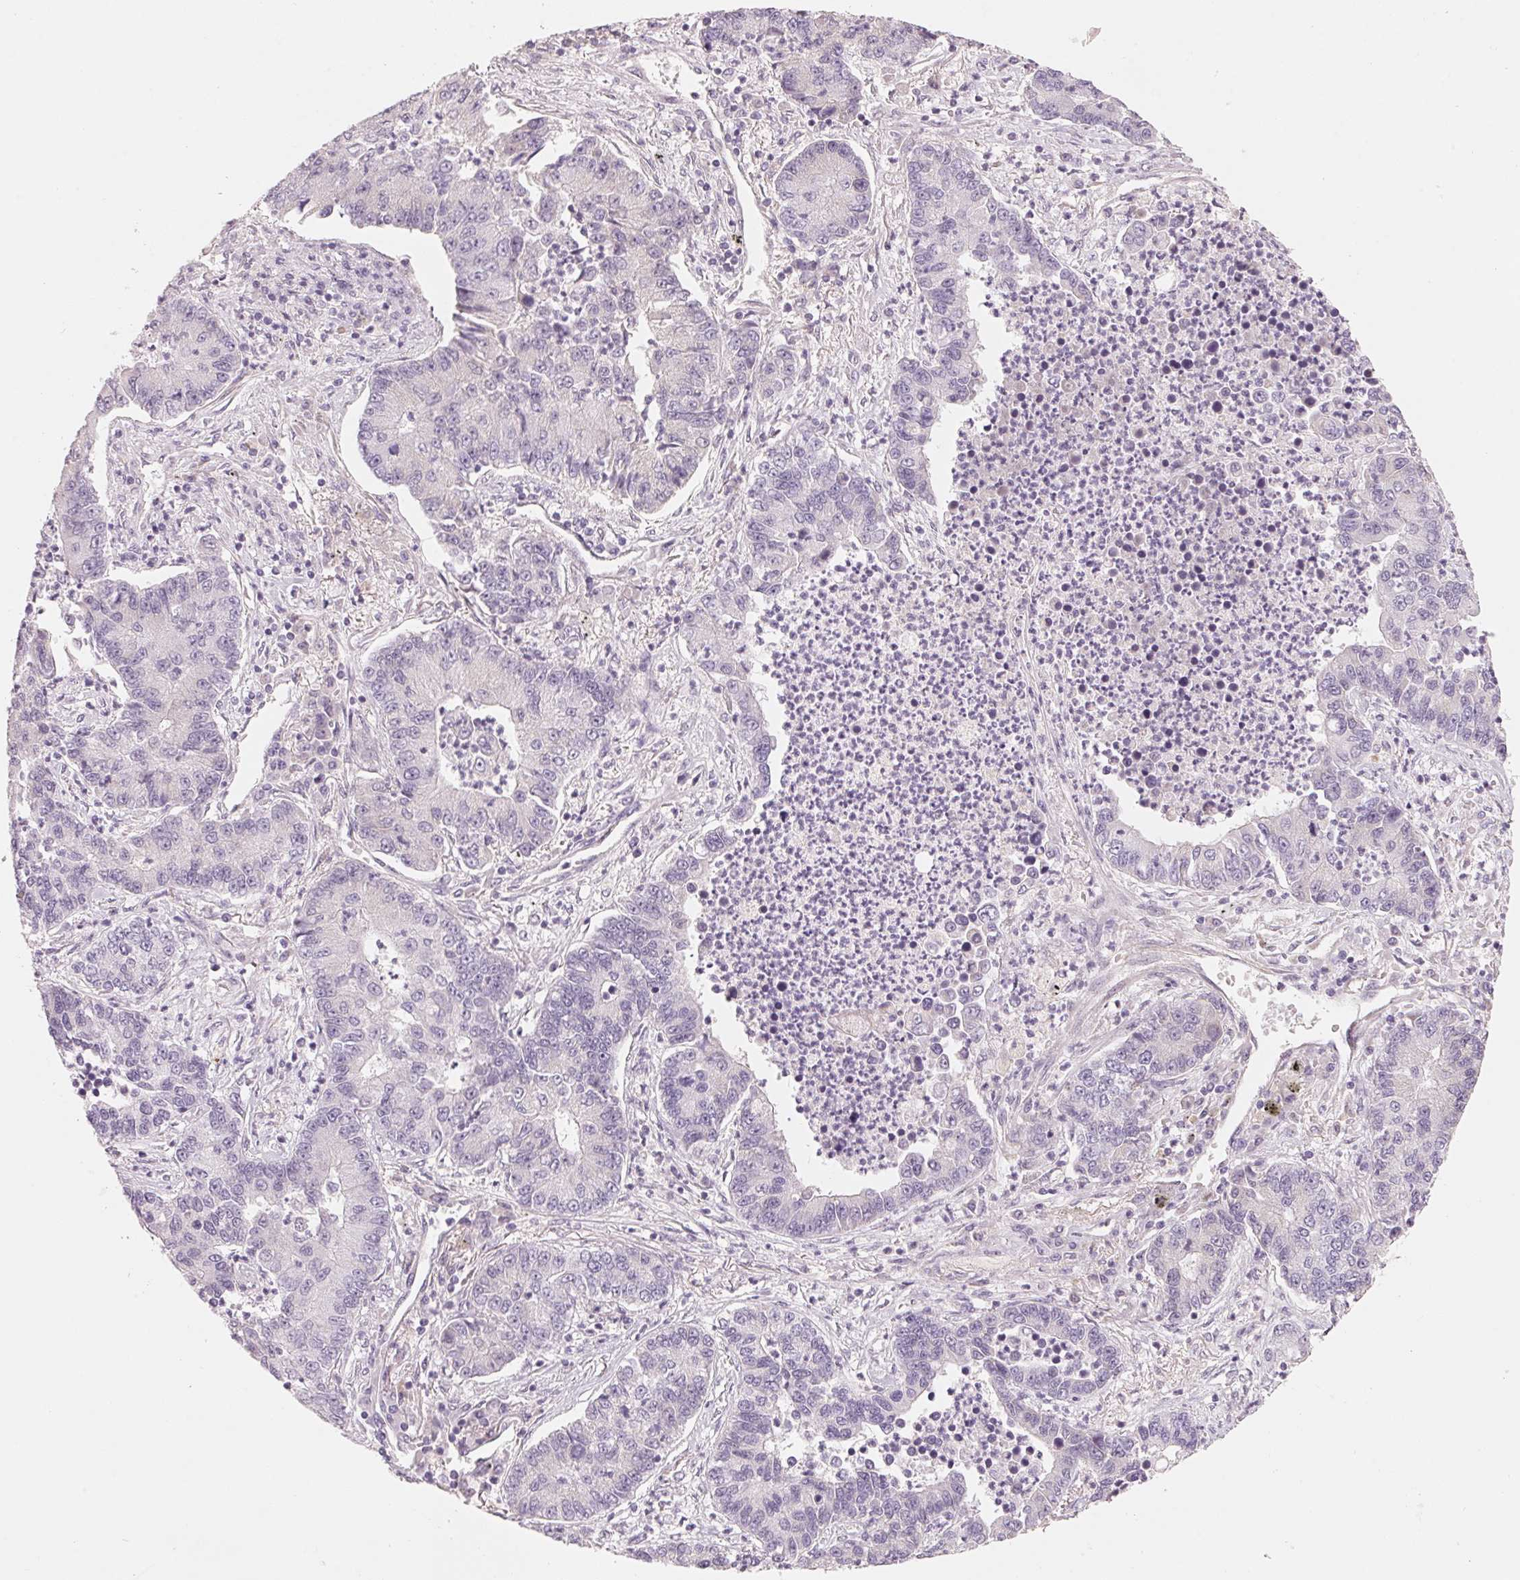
{"staining": {"intensity": "negative", "quantity": "none", "location": "none"}, "tissue": "lung cancer", "cell_type": "Tumor cells", "image_type": "cancer", "snomed": [{"axis": "morphology", "description": "Adenocarcinoma, NOS"}, {"axis": "topography", "description": "Lung"}], "caption": "Tumor cells are negative for protein expression in human adenocarcinoma (lung).", "gene": "CFHR2", "patient": {"sex": "female", "age": 57}}